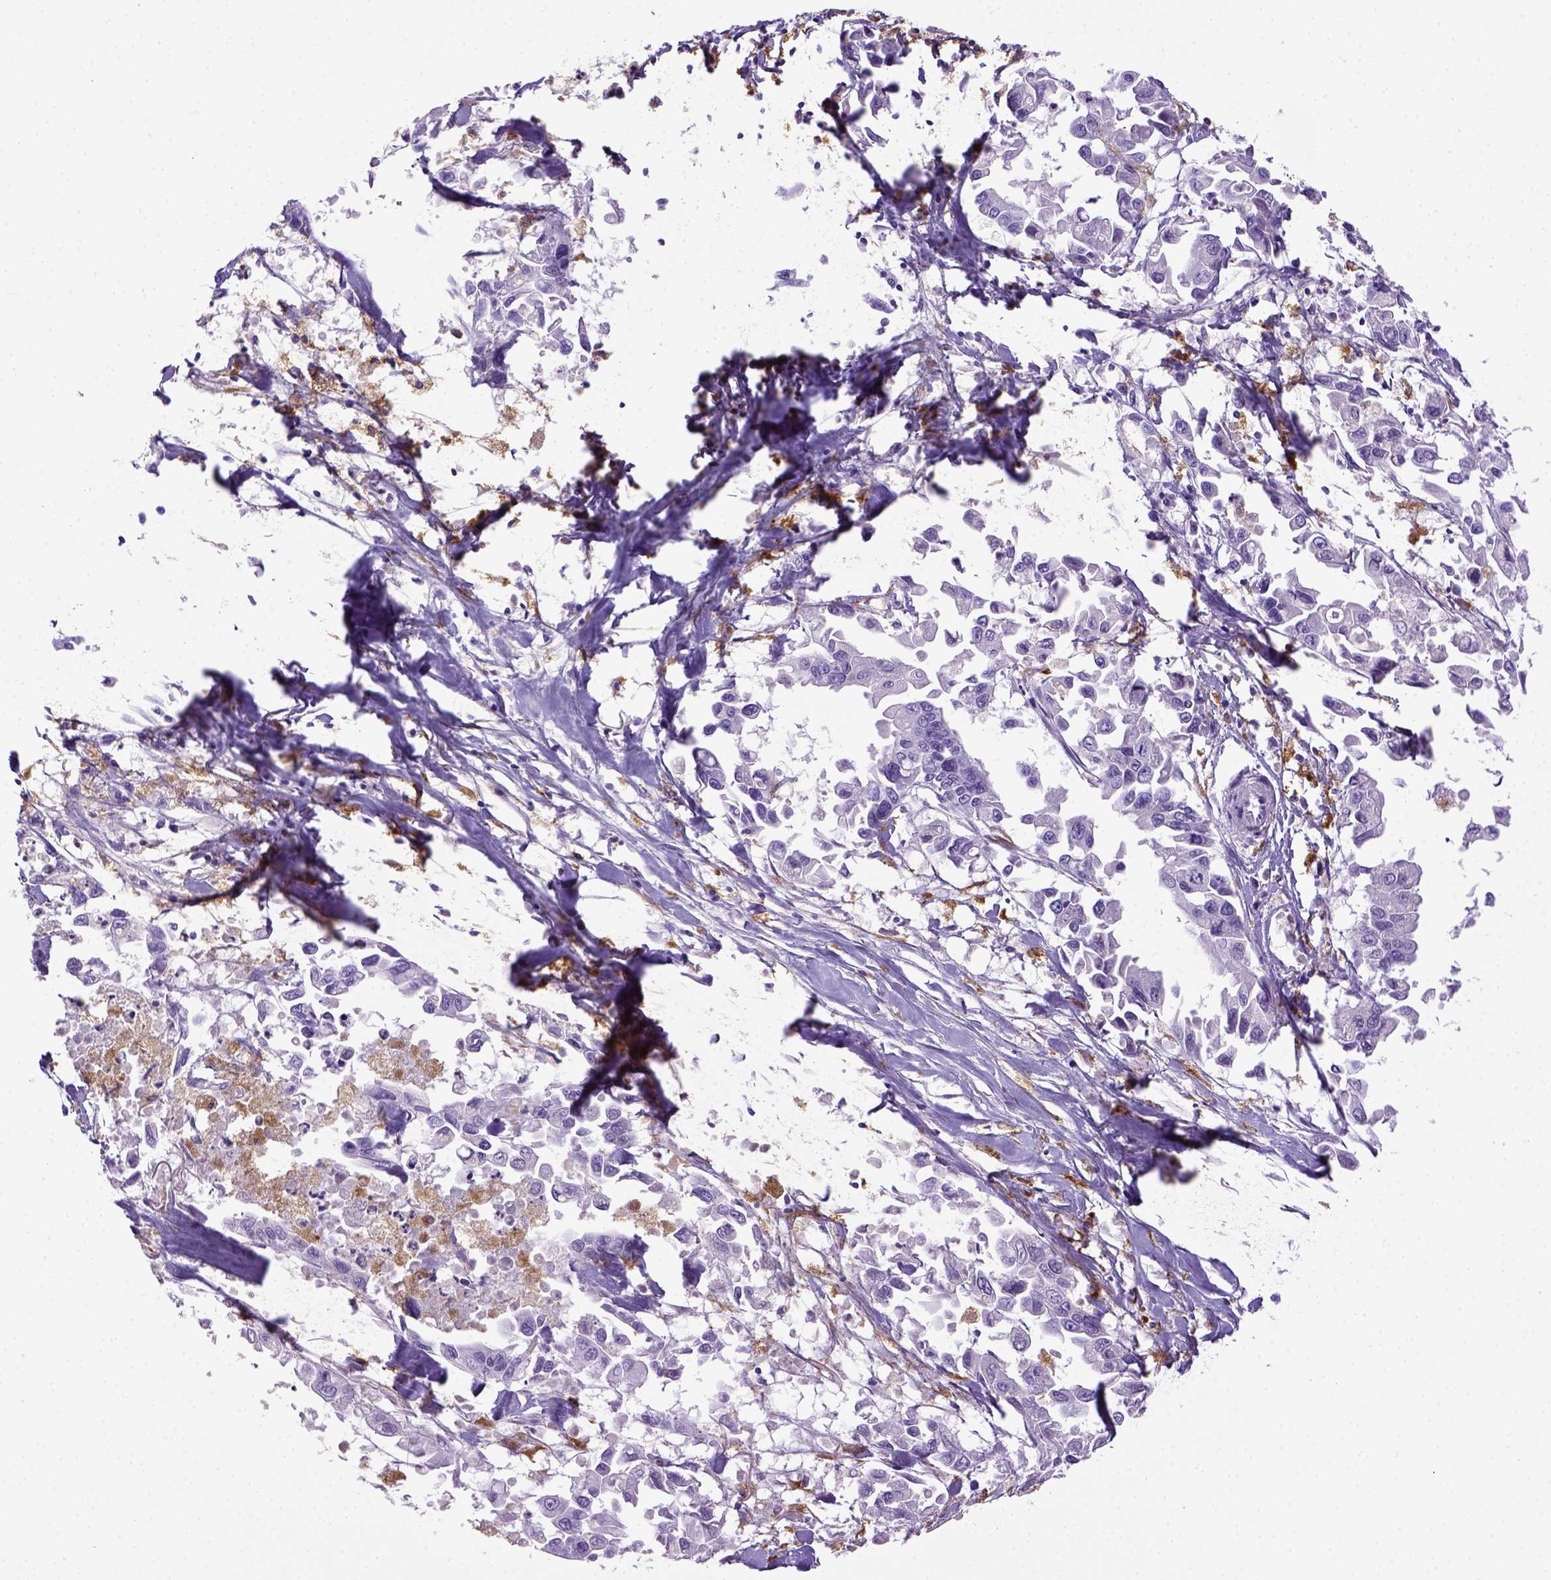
{"staining": {"intensity": "negative", "quantity": "none", "location": "none"}, "tissue": "pancreatic cancer", "cell_type": "Tumor cells", "image_type": "cancer", "snomed": [{"axis": "morphology", "description": "Adenocarcinoma, NOS"}, {"axis": "topography", "description": "Pancreas"}], "caption": "Tumor cells show no significant positivity in adenocarcinoma (pancreatic). Nuclei are stained in blue.", "gene": "CD68", "patient": {"sex": "female", "age": 83}}